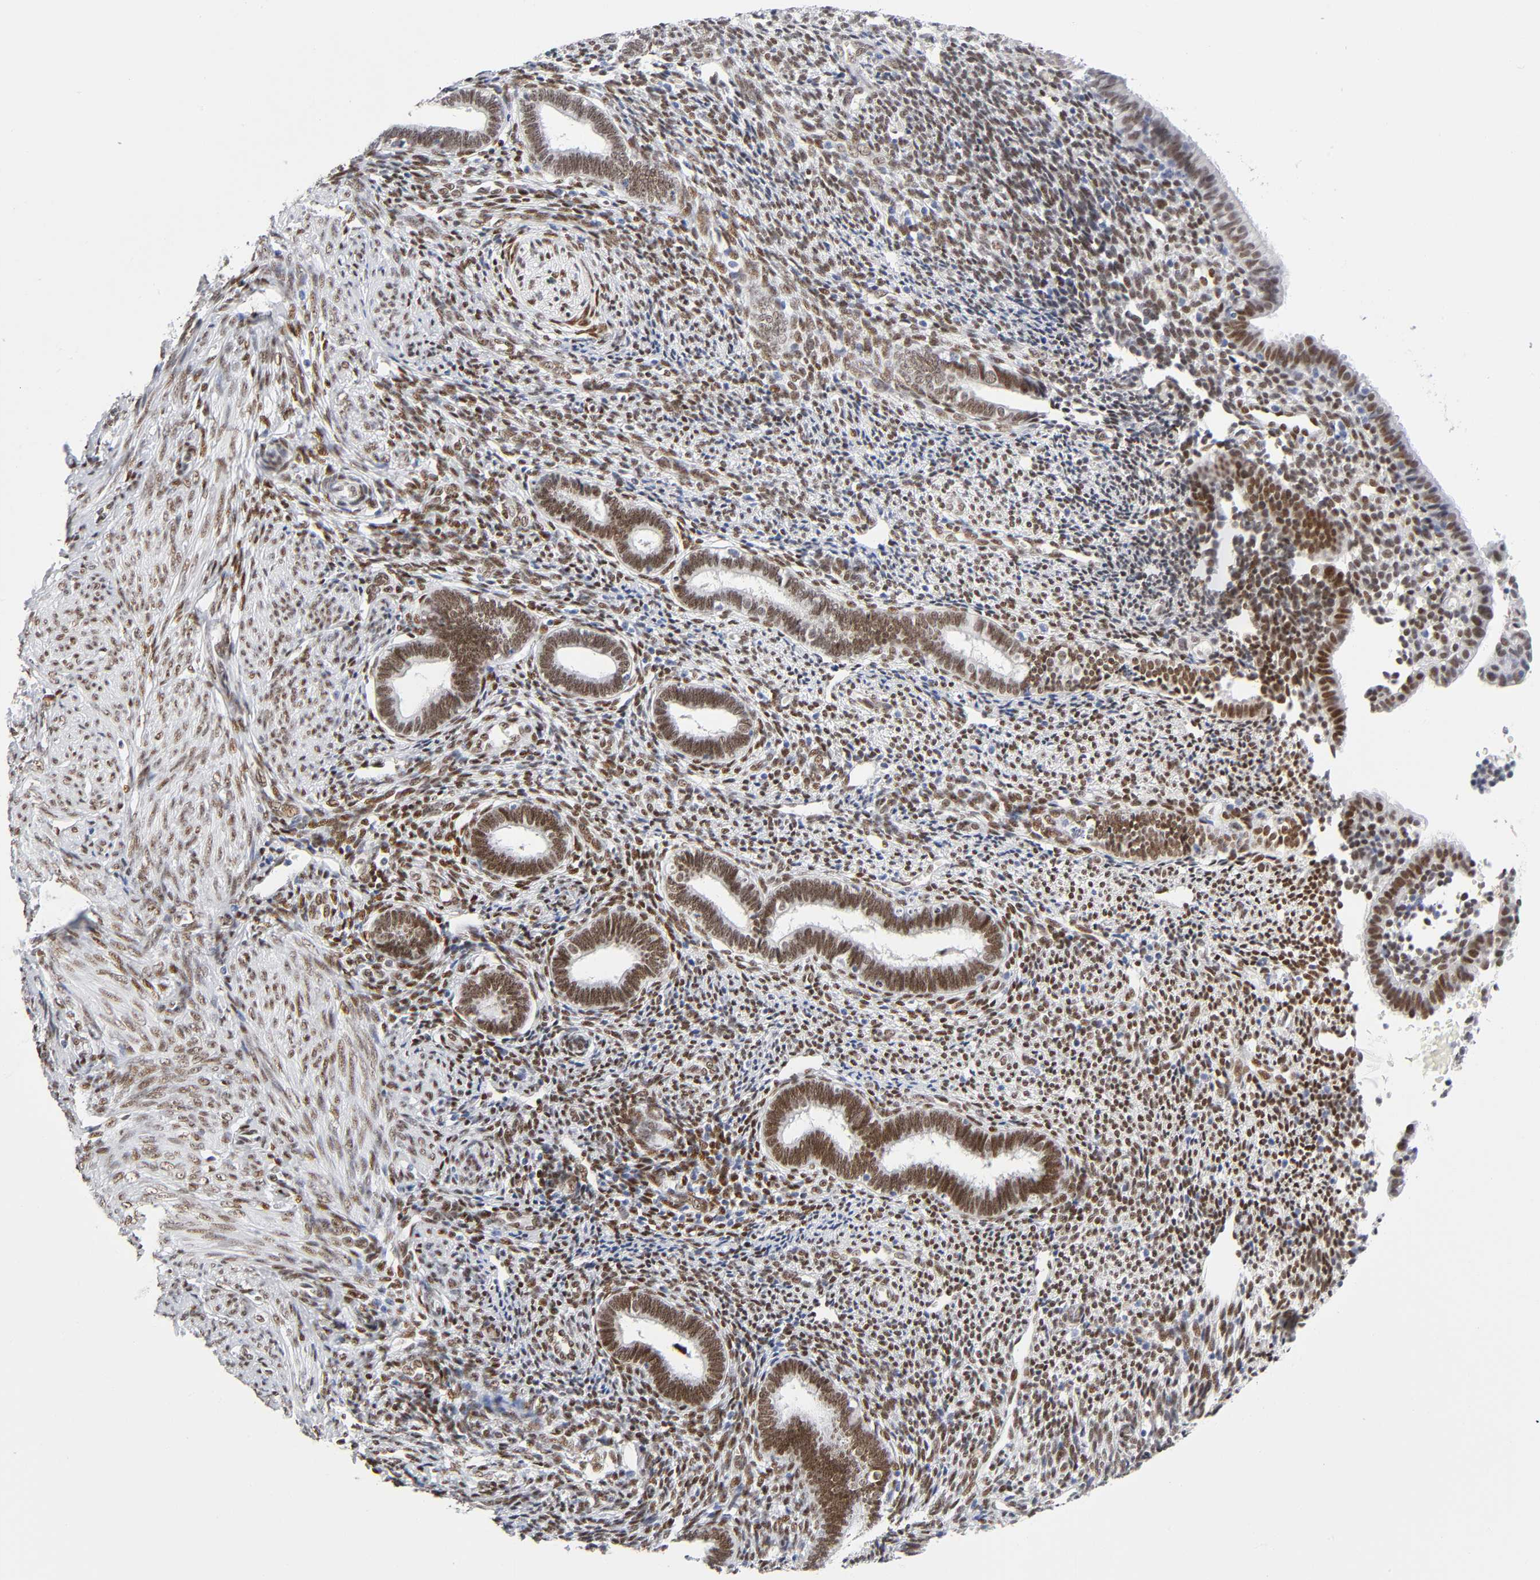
{"staining": {"intensity": "moderate", "quantity": ">75%", "location": "nuclear"}, "tissue": "endometrium", "cell_type": "Cells in endometrial stroma", "image_type": "normal", "snomed": [{"axis": "morphology", "description": "Normal tissue, NOS"}, {"axis": "topography", "description": "Endometrium"}], "caption": "Immunohistochemical staining of unremarkable human endometrium exhibits moderate nuclear protein positivity in about >75% of cells in endometrial stroma. (DAB (3,3'-diaminobenzidine) IHC, brown staining for protein, blue staining for nuclei).", "gene": "NFIC", "patient": {"sex": "female", "age": 27}}